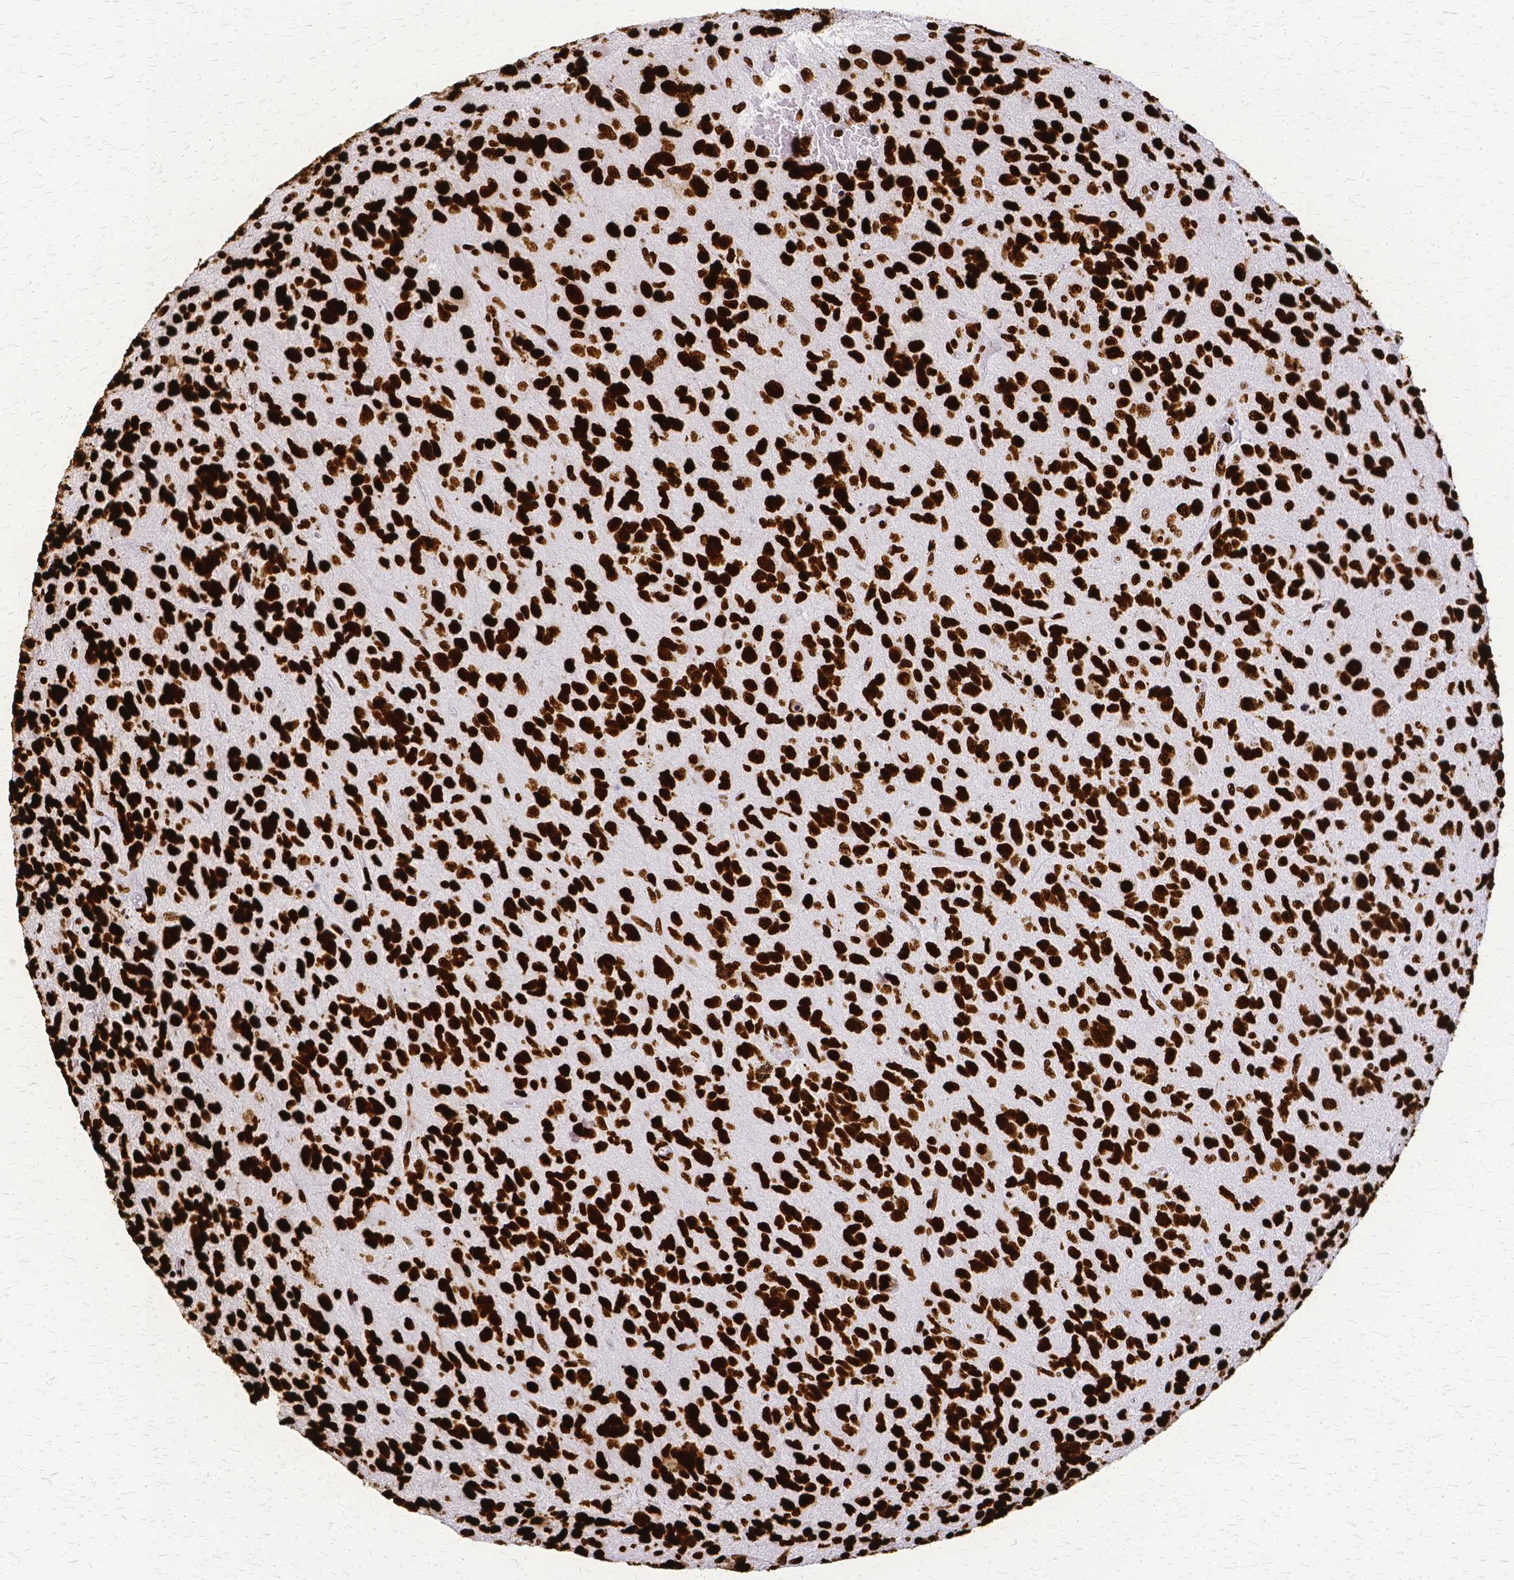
{"staining": {"intensity": "strong", "quantity": ">75%", "location": "nuclear"}, "tissue": "glioma", "cell_type": "Tumor cells", "image_type": "cancer", "snomed": [{"axis": "morphology", "description": "Glioma, malignant, High grade"}, {"axis": "topography", "description": "Brain"}], "caption": "High-grade glioma (malignant) was stained to show a protein in brown. There is high levels of strong nuclear positivity in approximately >75% of tumor cells. (brown staining indicates protein expression, while blue staining denotes nuclei).", "gene": "SFPQ", "patient": {"sex": "female", "age": 58}}